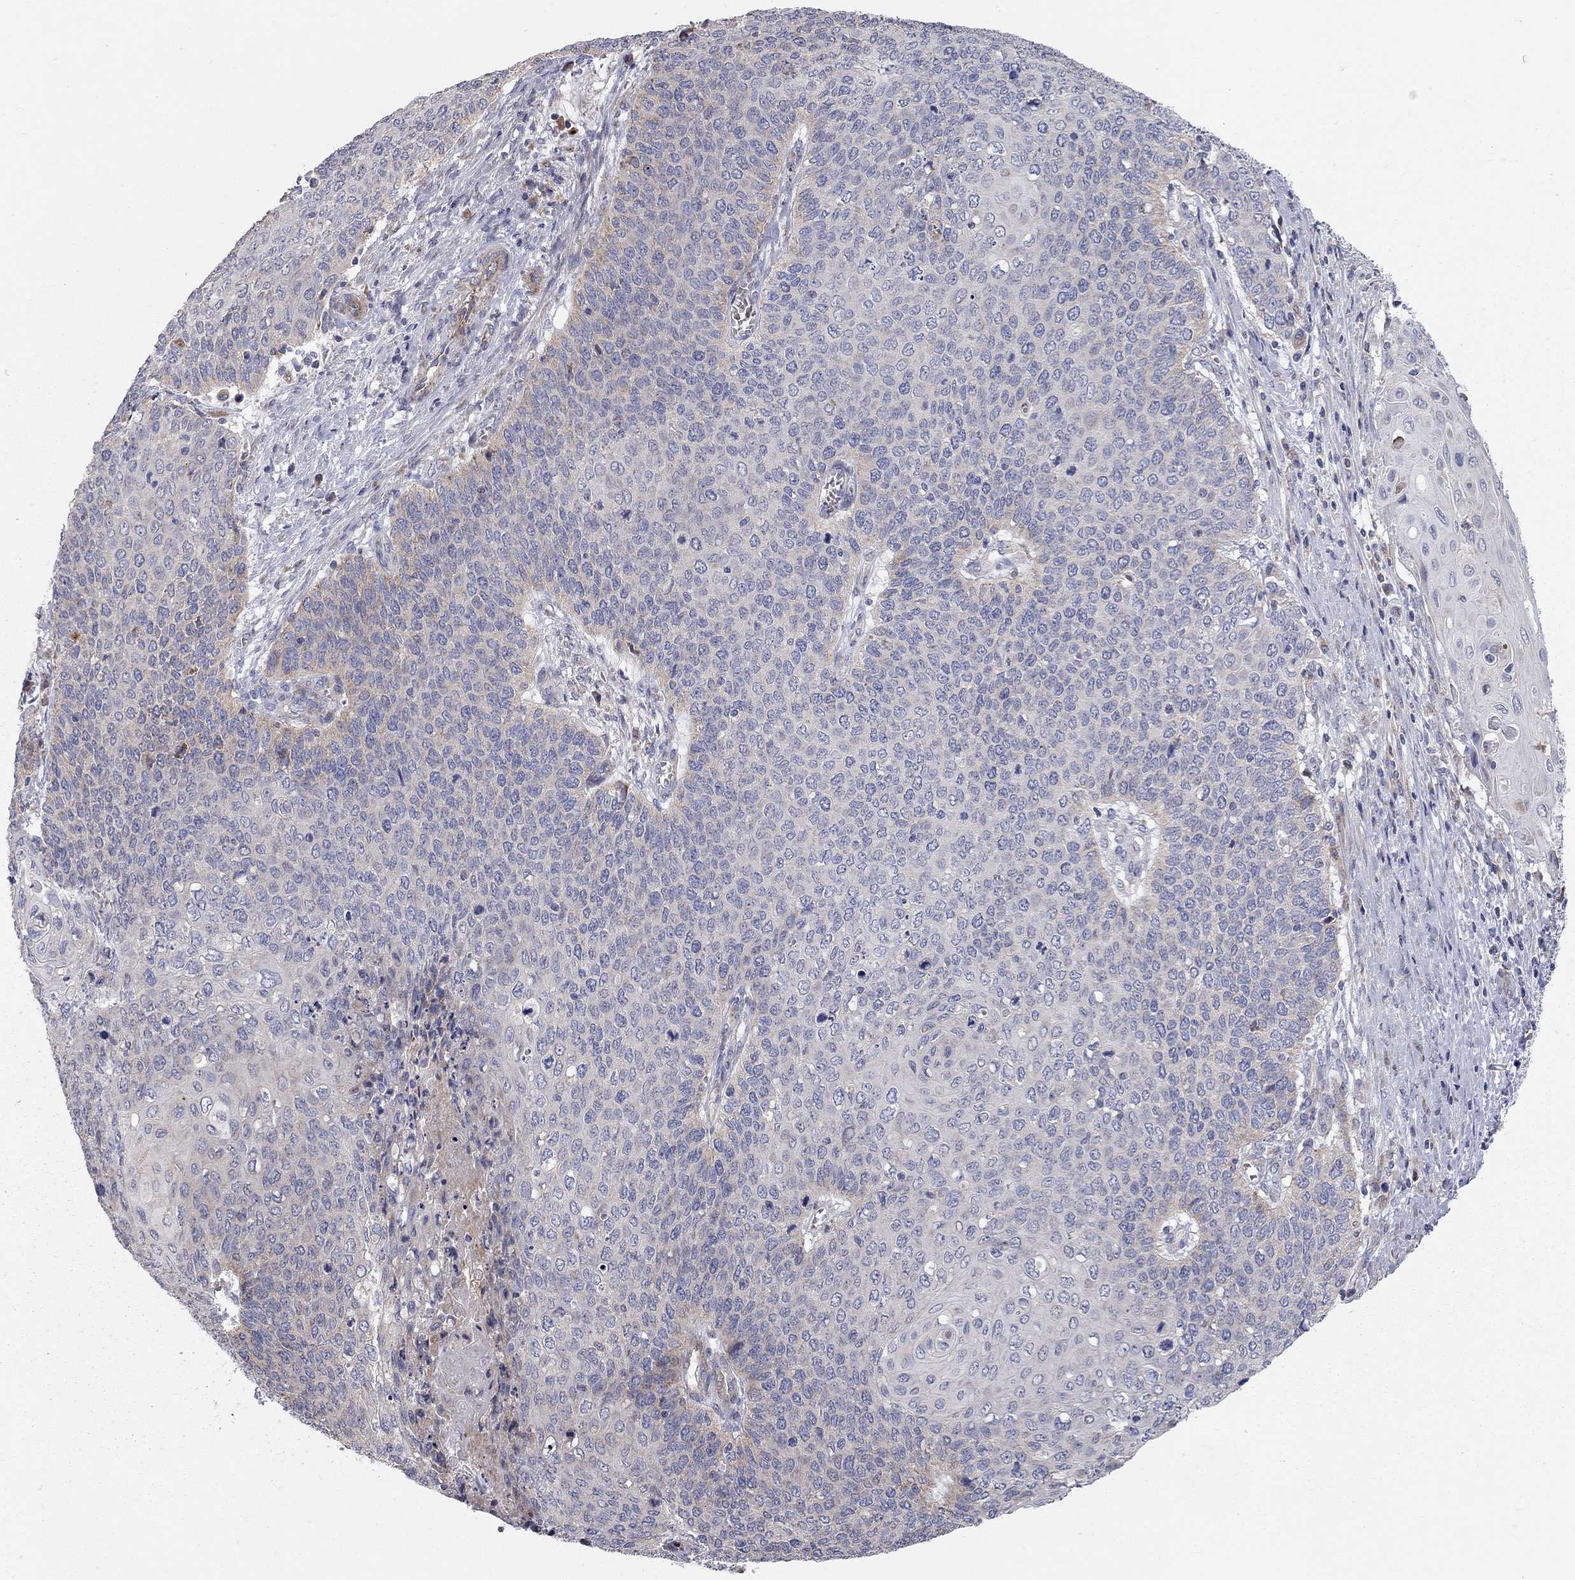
{"staining": {"intensity": "moderate", "quantity": "<25%", "location": "cytoplasmic/membranous"}, "tissue": "cervical cancer", "cell_type": "Tumor cells", "image_type": "cancer", "snomed": [{"axis": "morphology", "description": "Squamous cell carcinoma, NOS"}, {"axis": "topography", "description": "Cervix"}], "caption": "Moderate cytoplasmic/membranous protein staining is identified in approximately <25% of tumor cells in cervical squamous cell carcinoma.", "gene": "KANSL1L", "patient": {"sex": "female", "age": 39}}